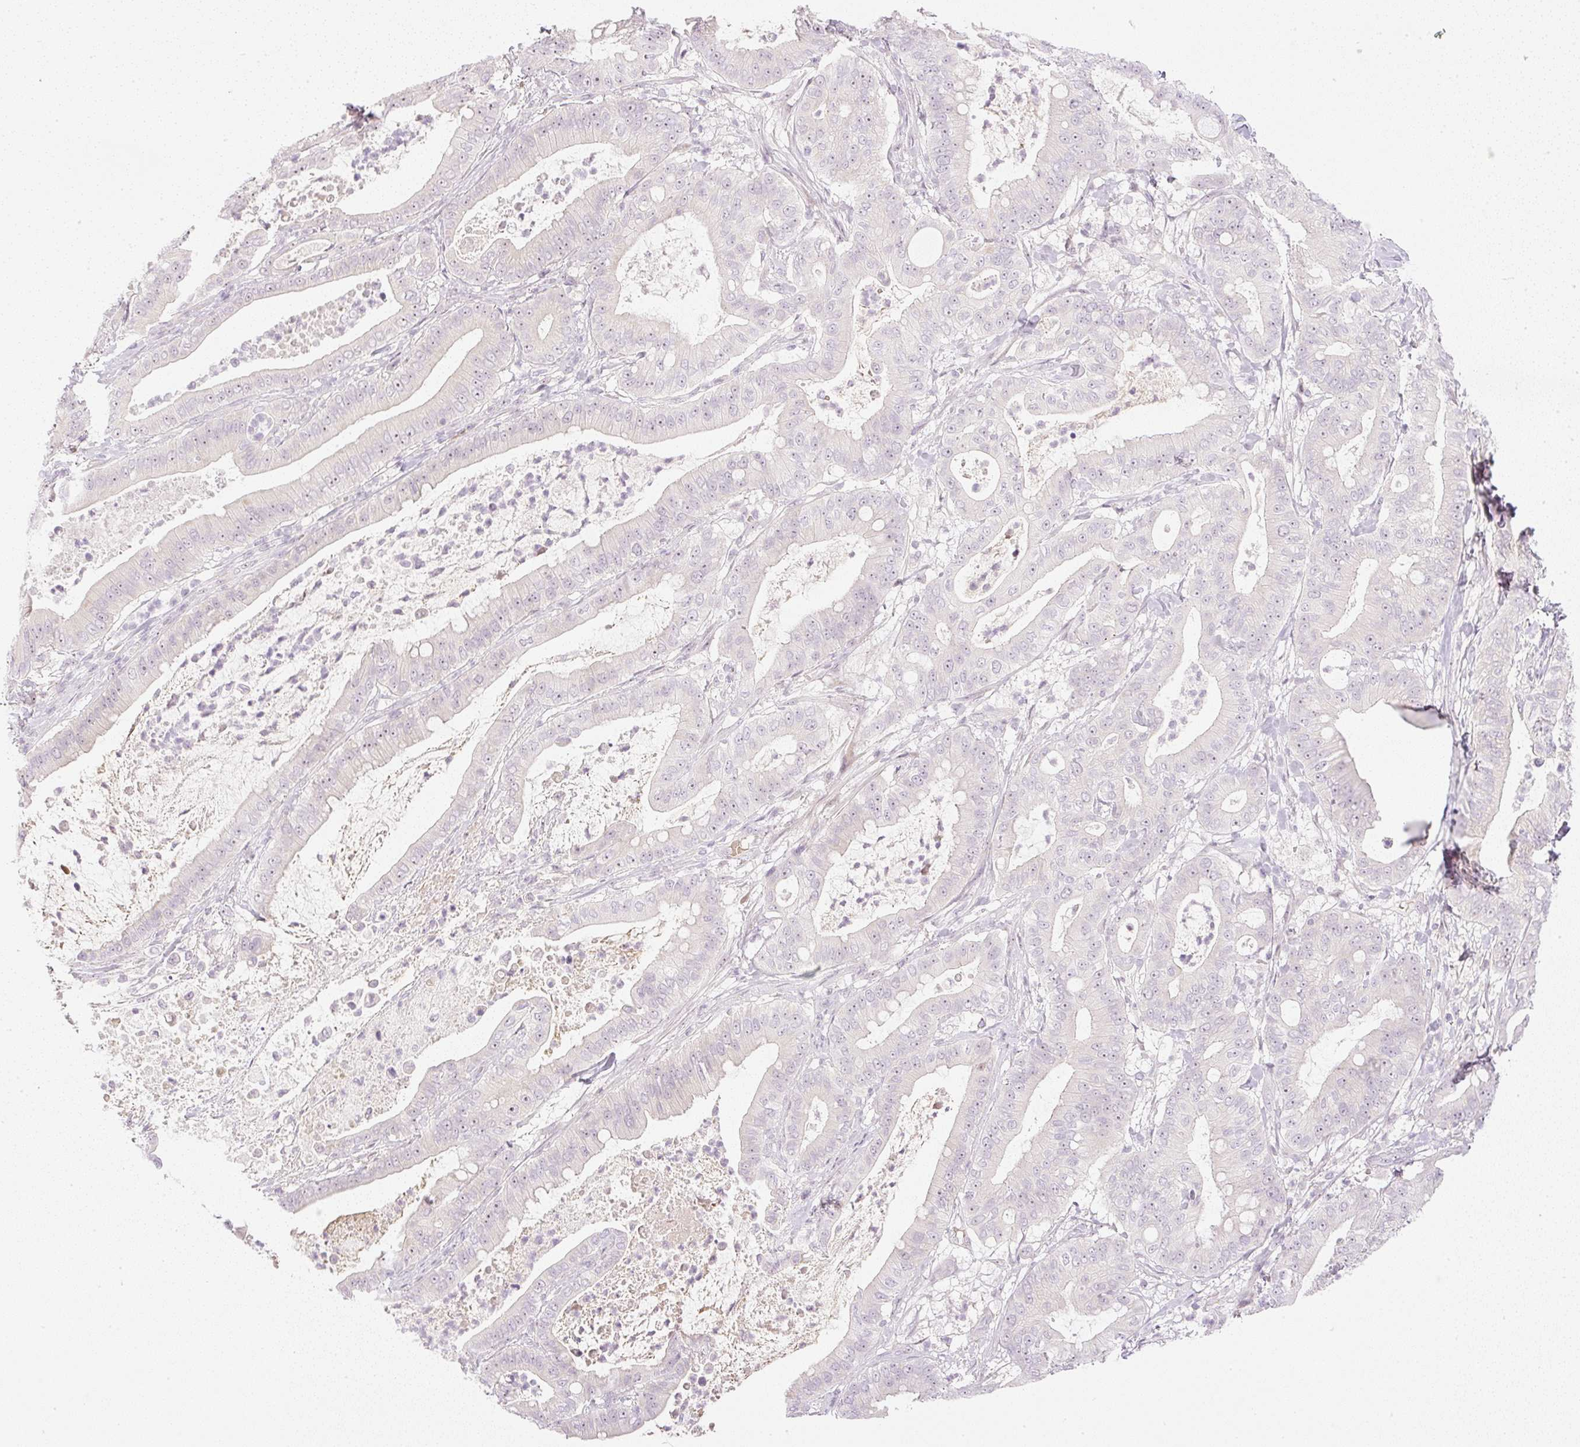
{"staining": {"intensity": "weak", "quantity": "<25%", "location": "nuclear"}, "tissue": "pancreatic cancer", "cell_type": "Tumor cells", "image_type": "cancer", "snomed": [{"axis": "morphology", "description": "Adenocarcinoma, NOS"}, {"axis": "topography", "description": "Pancreas"}], "caption": "Immunohistochemistry of pancreatic cancer (adenocarcinoma) exhibits no expression in tumor cells. (DAB (3,3'-diaminobenzidine) IHC visualized using brightfield microscopy, high magnification).", "gene": "AAR2", "patient": {"sex": "male", "age": 71}}